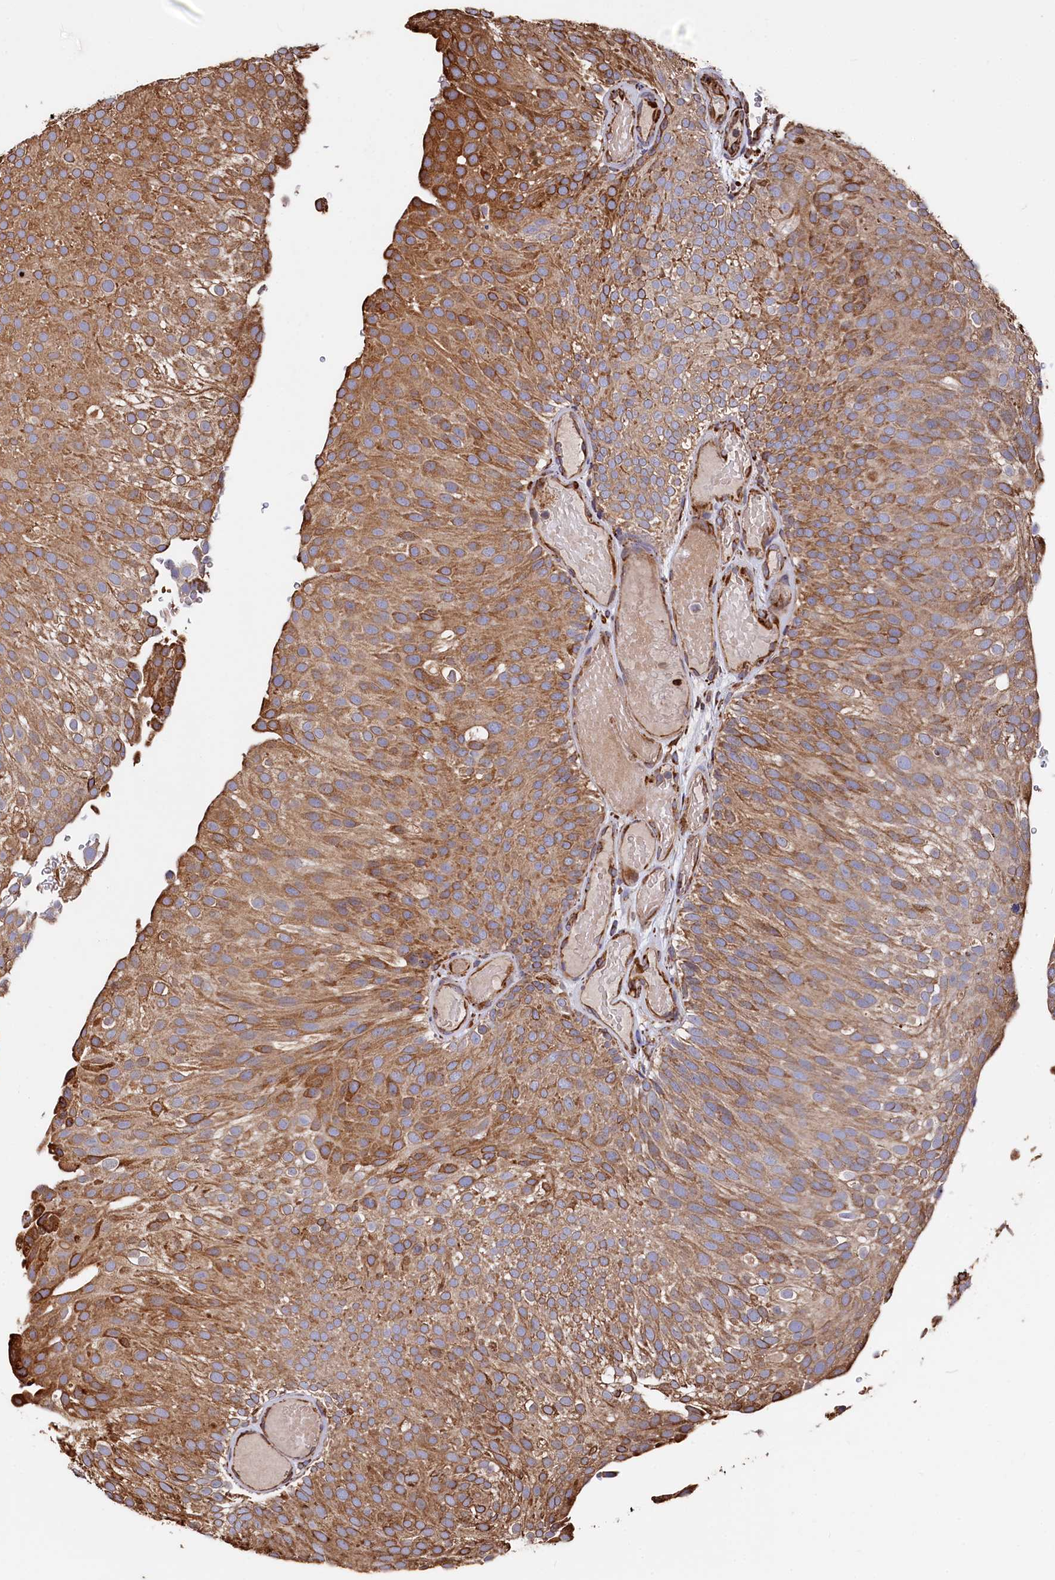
{"staining": {"intensity": "moderate", "quantity": ">75%", "location": "cytoplasmic/membranous"}, "tissue": "urothelial cancer", "cell_type": "Tumor cells", "image_type": "cancer", "snomed": [{"axis": "morphology", "description": "Urothelial carcinoma, Low grade"}, {"axis": "topography", "description": "Urinary bladder"}], "caption": "Tumor cells demonstrate medium levels of moderate cytoplasmic/membranous expression in about >75% of cells in human urothelial carcinoma (low-grade).", "gene": "NEURL1B", "patient": {"sex": "male", "age": 78}}